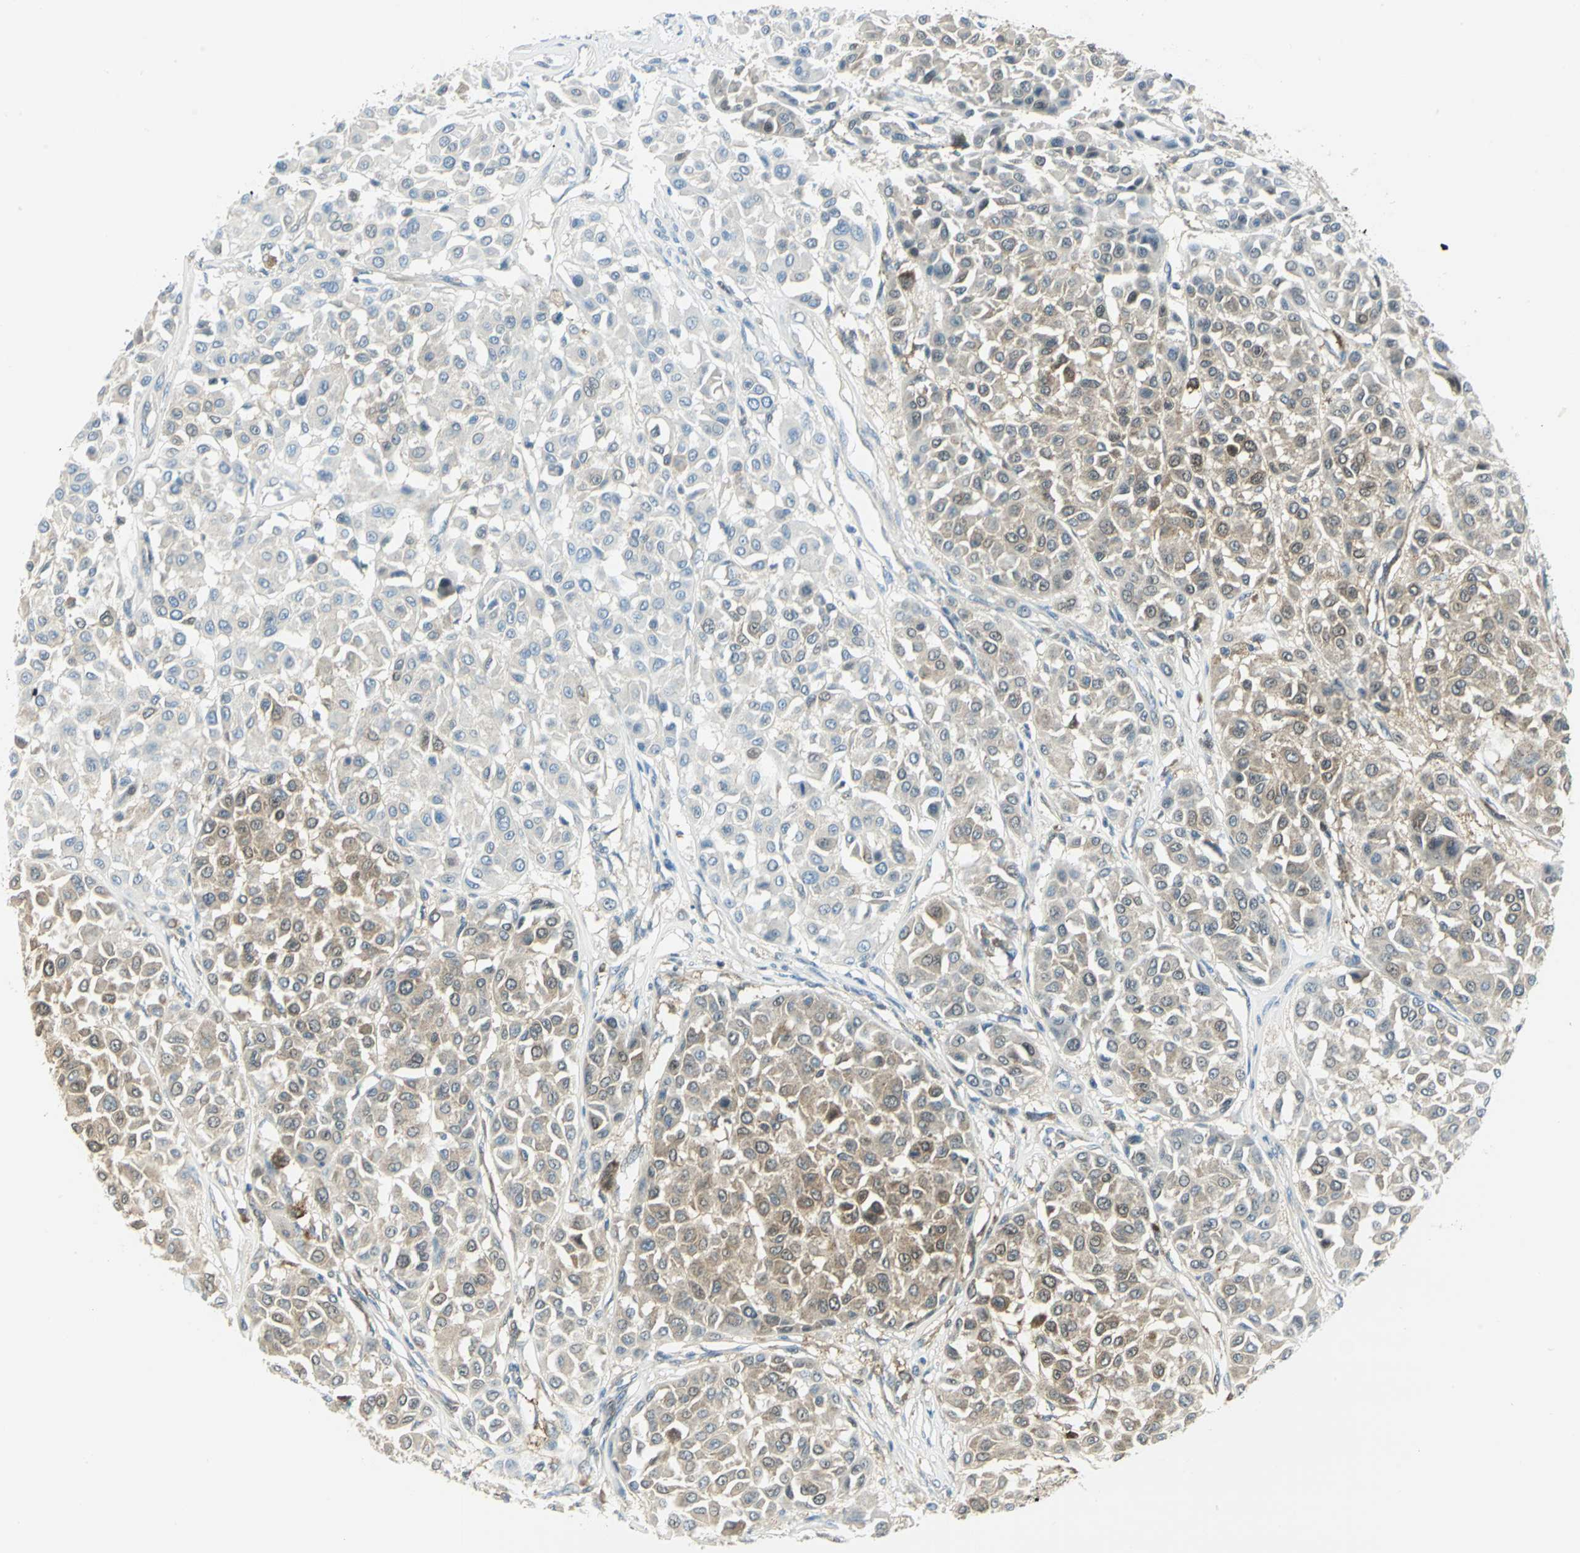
{"staining": {"intensity": "weak", "quantity": "25%-75%", "location": "cytoplasmic/membranous"}, "tissue": "melanoma", "cell_type": "Tumor cells", "image_type": "cancer", "snomed": [{"axis": "morphology", "description": "Malignant melanoma, Metastatic site"}, {"axis": "topography", "description": "Soft tissue"}], "caption": "A histopathology image of human malignant melanoma (metastatic site) stained for a protein shows weak cytoplasmic/membranous brown staining in tumor cells.", "gene": "ALDOA", "patient": {"sex": "male", "age": 41}}